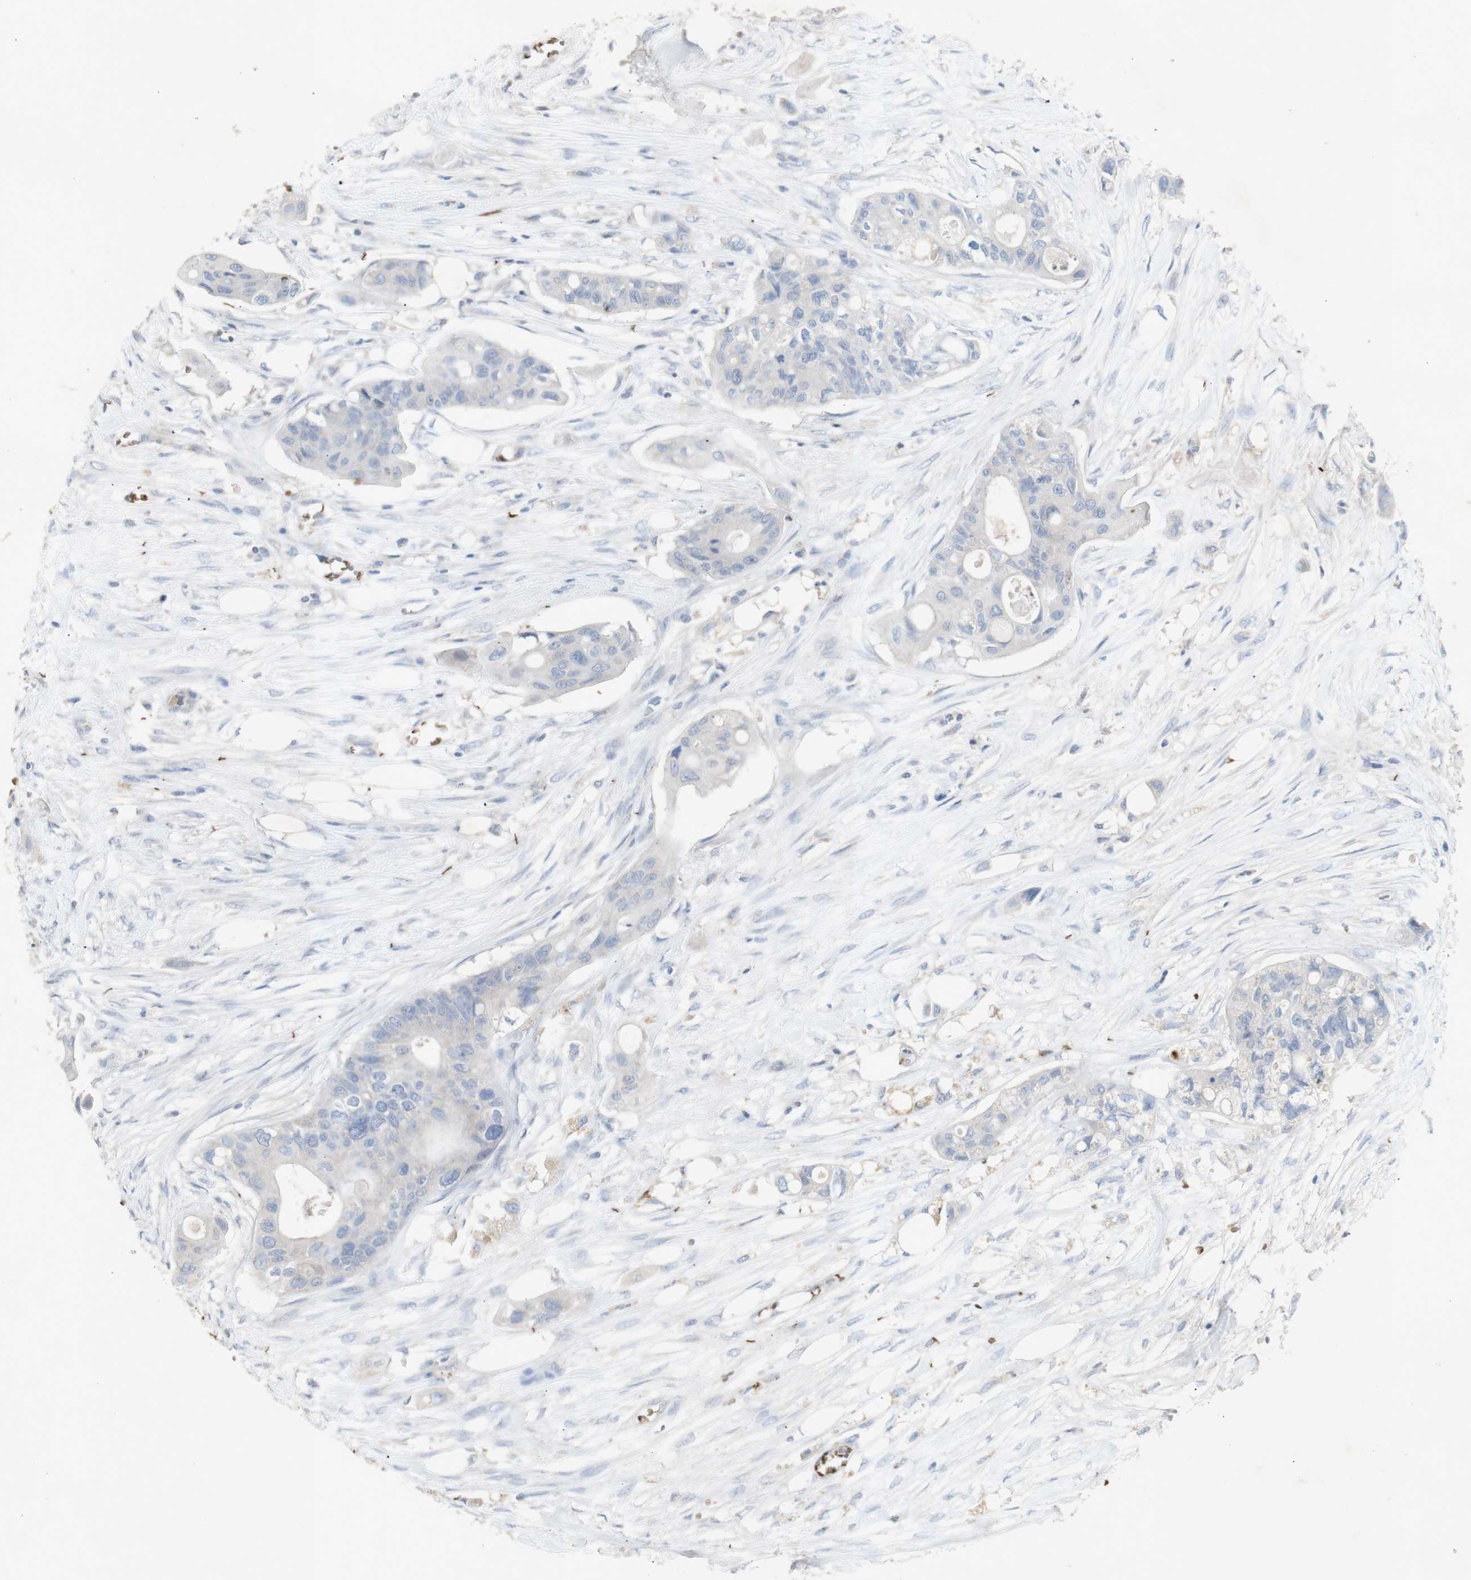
{"staining": {"intensity": "negative", "quantity": "none", "location": "none"}, "tissue": "colorectal cancer", "cell_type": "Tumor cells", "image_type": "cancer", "snomed": [{"axis": "morphology", "description": "Adenocarcinoma, NOS"}, {"axis": "topography", "description": "Colon"}], "caption": "High magnification brightfield microscopy of adenocarcinoma (colorectal) stained with DAB (3,3'-diaminobenzidine) (brown) and counterstained with hematoxylin (blue): tumor cells show no significant staining.", "gene": "INS", "patient": {"sex": "female", "age": 57}}